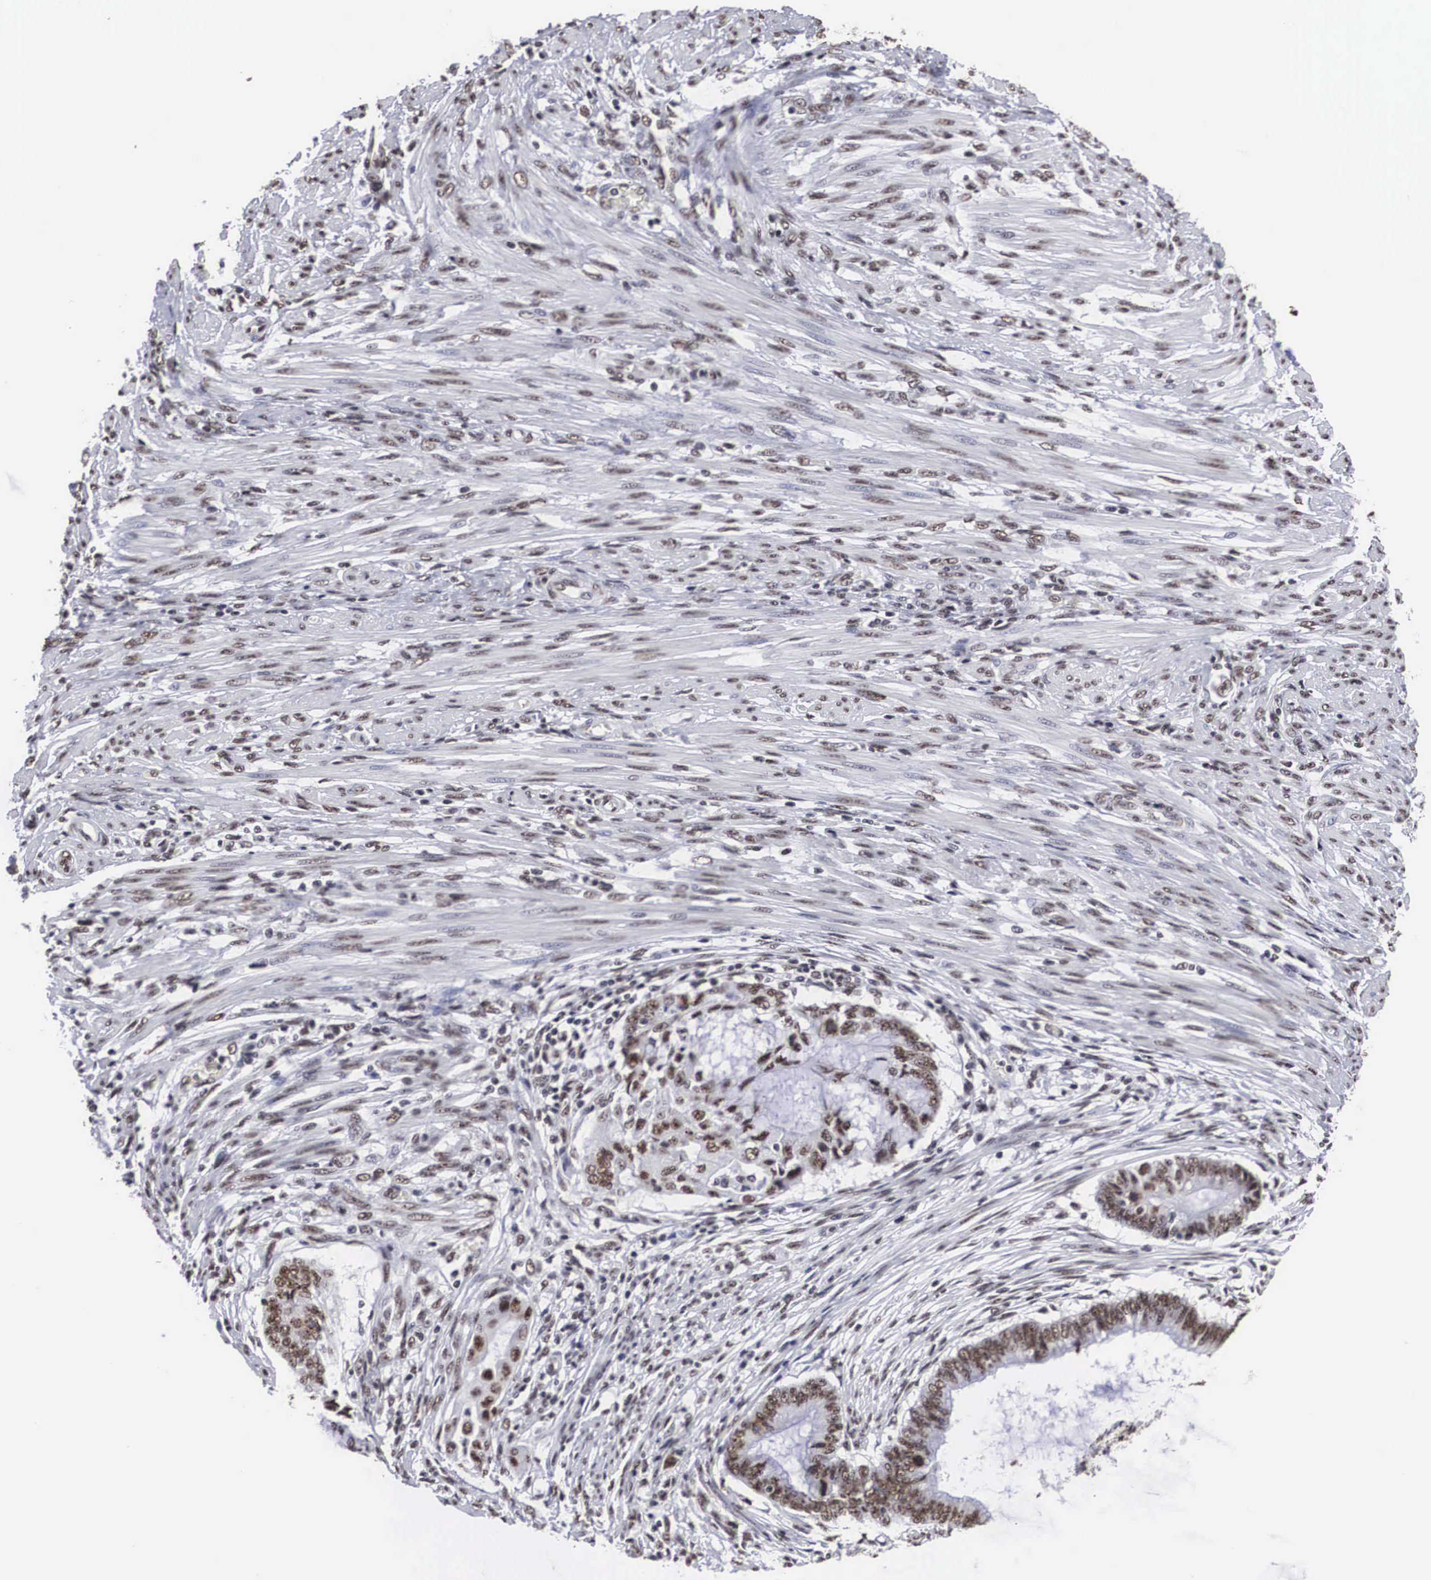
{"staining": {"intensity": "moderate", "quantity": ">75%", "location": "nuclear"}, "tissue": "endometrial cancer", "cell_type": "Tumor cells", "image_type": "cancer", "snomed": [{"axis": "morphology", "description": "Adenocarcinoma, NOS"}, {"axis": "topography", "description": "Endometrium"}], "caption": "Immunohistochemistry staining of endometrial cancer, which shows medium levels of moderate nuclear expression in about >75% of tumor cells indicating moderate nuclear protein positivity. The staining was performed using DAB (3,3'-diaminobenzidine) (brown) for protein detection and nuclei were counterstained in hematoxylin (blue).", "gene": "ACIN1", "patient": {"sex": "female", "age": 63}}